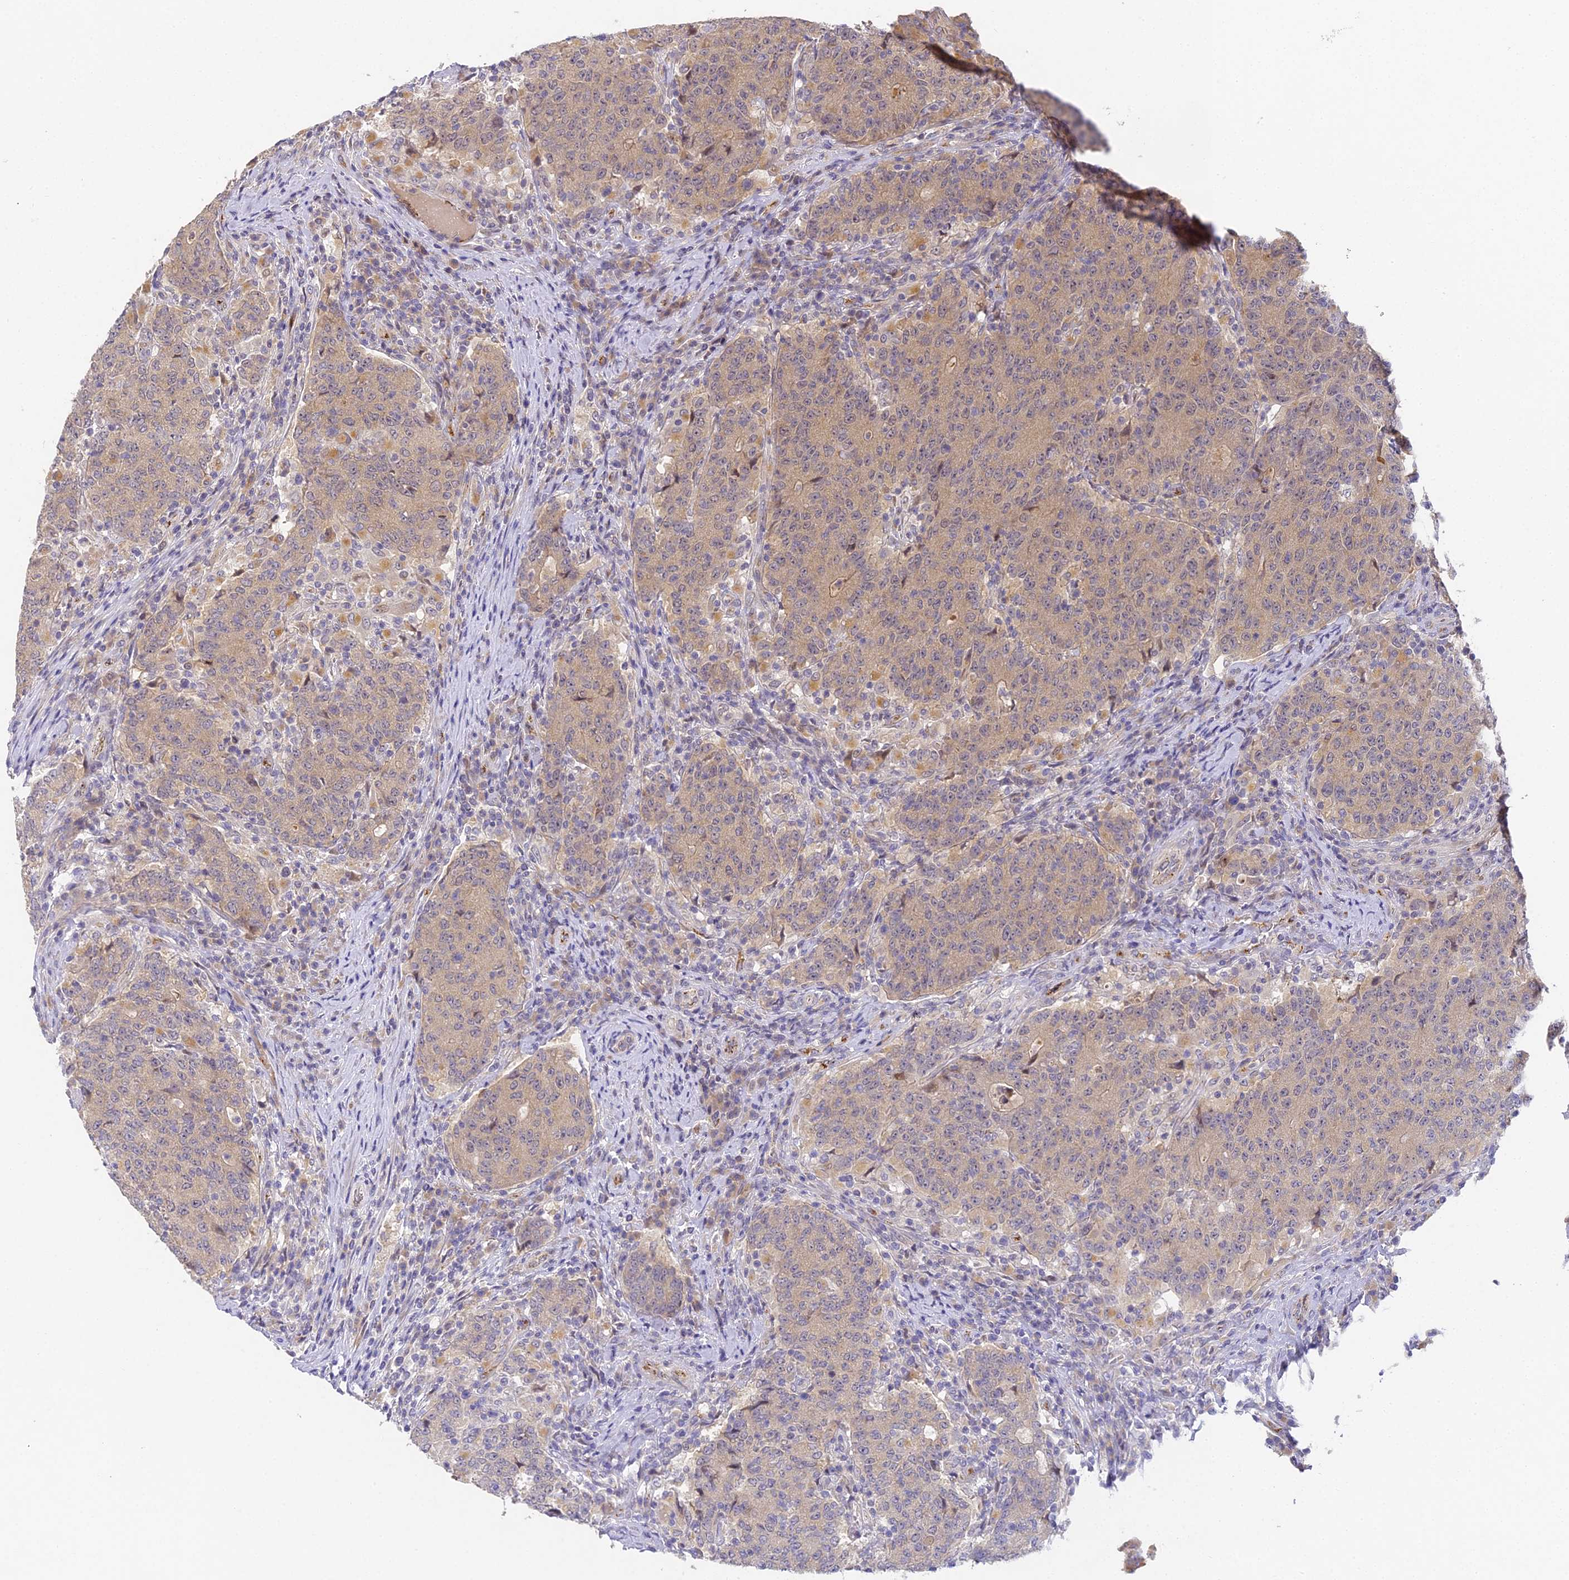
{"staining": {"intensity": "weak", "quantity": ">75%", "location": "cytoplasmic/membranous"}, "tissue": "colorectal cancer", "cell_type": "Tumor cells", "image_type": "cancer", "snomed": [{"axis": "morphology", "description": "Adenocarcinoma, NOS"}, {"axis": "topography", "description": "Colon"}], "caption": "Protein staining of colorectal cancer tissue shows weak cytoplasmic/membranous staining in about >75% of tumor cells.", "gene": "DNAAF10", "patient": {"sex": "female", "age": 75}}